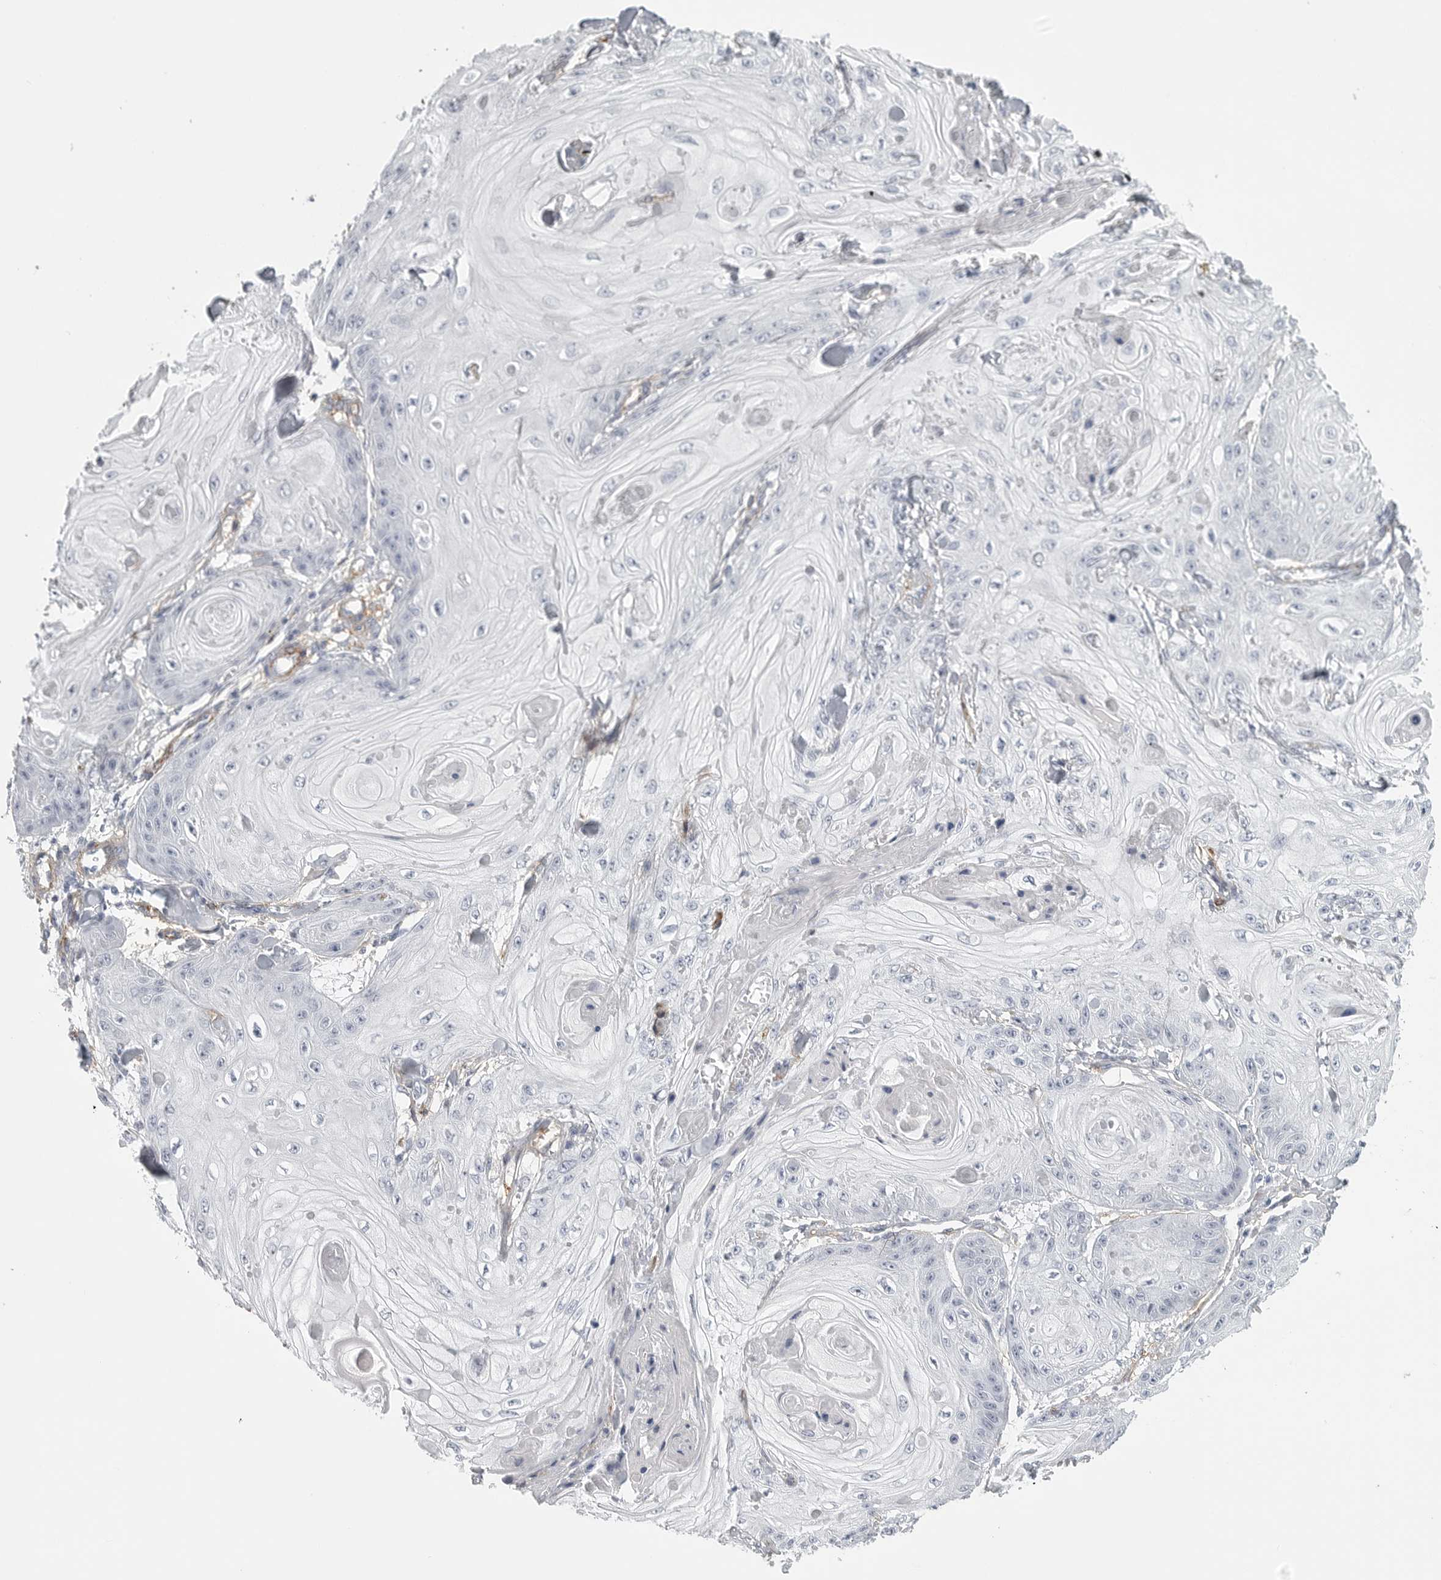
{"staining": {"intensity": "negative", "quantity": "none", "location": "none"}, "tissue": "skin cancer", "cell_type": "Tumor cells", "image_type": "cancer", "snomed": [{"axis": "morphology", "description": "Squamous cell carcinoma, NOS"}, {"axis": "topography", "description": "Skin"}], "caption": "Immunohistochemistry photomicrograph of skin squamous cell carcinoma stained for a protein (brown), which reveals no positivity in tumor cells.", "gene": "TNR", "patient": {"sex": "male", "age": 74}}